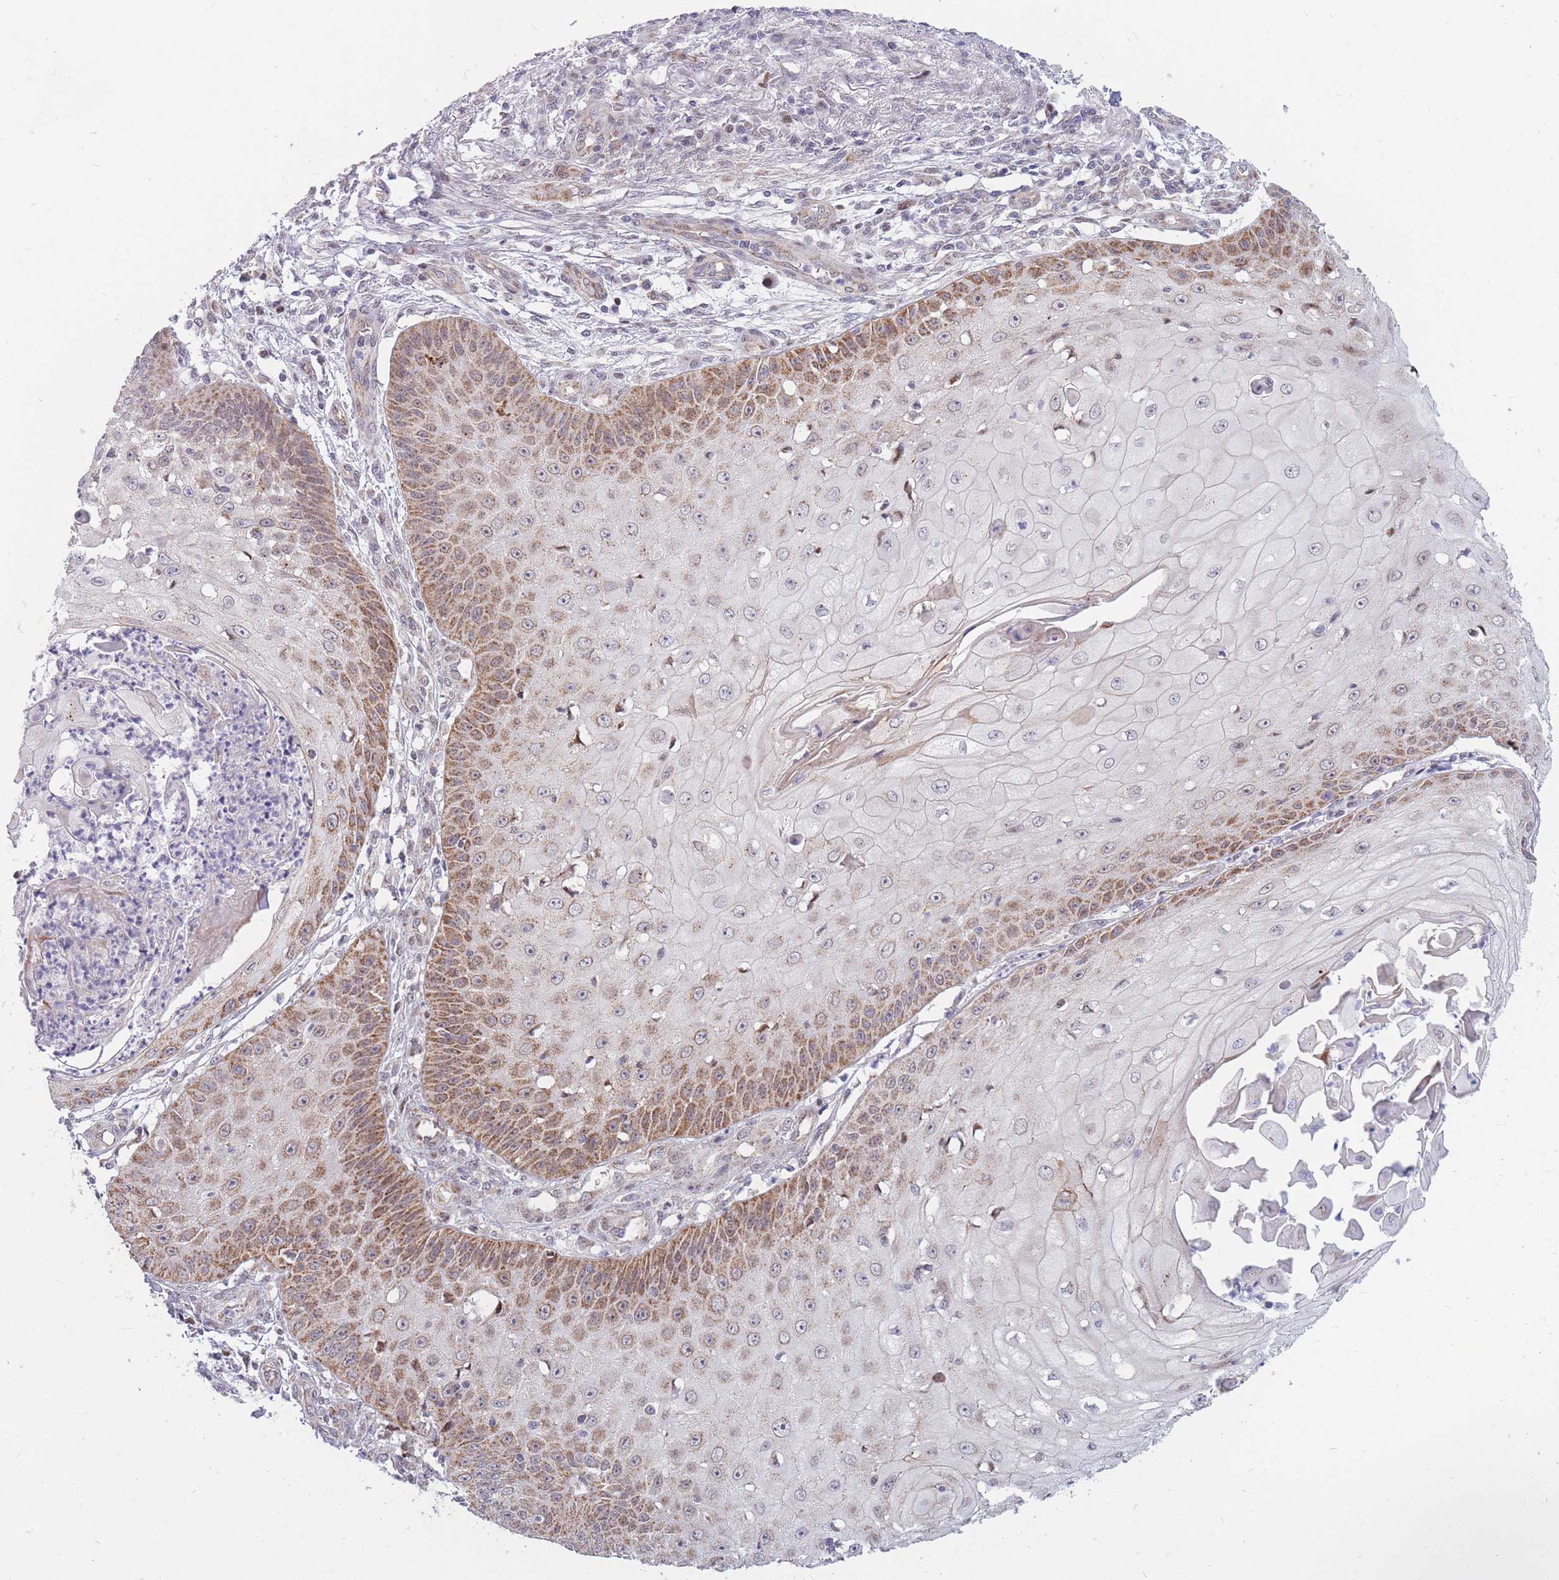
{"staining": {"intensity": "moderate", "quantity": "25%-75%", "location": "cytoplasmic/membranous"}, "tissue": "skin cancer", "cell_type": "Tumor cells", "image_type": "cancer", "snomed": [{"axis": "morphology", "description": "Squamous cell carcinoma, NOS"}, {"axis": "topography", "description": "Skin"}], "caption": "The image shows a brown stain indicating the presence of a protein in the cytoplasmic/membranous of tumor cells in skin cancer.", "gene": "MOB4", "patient": {"sex": "male", "age": 70}}